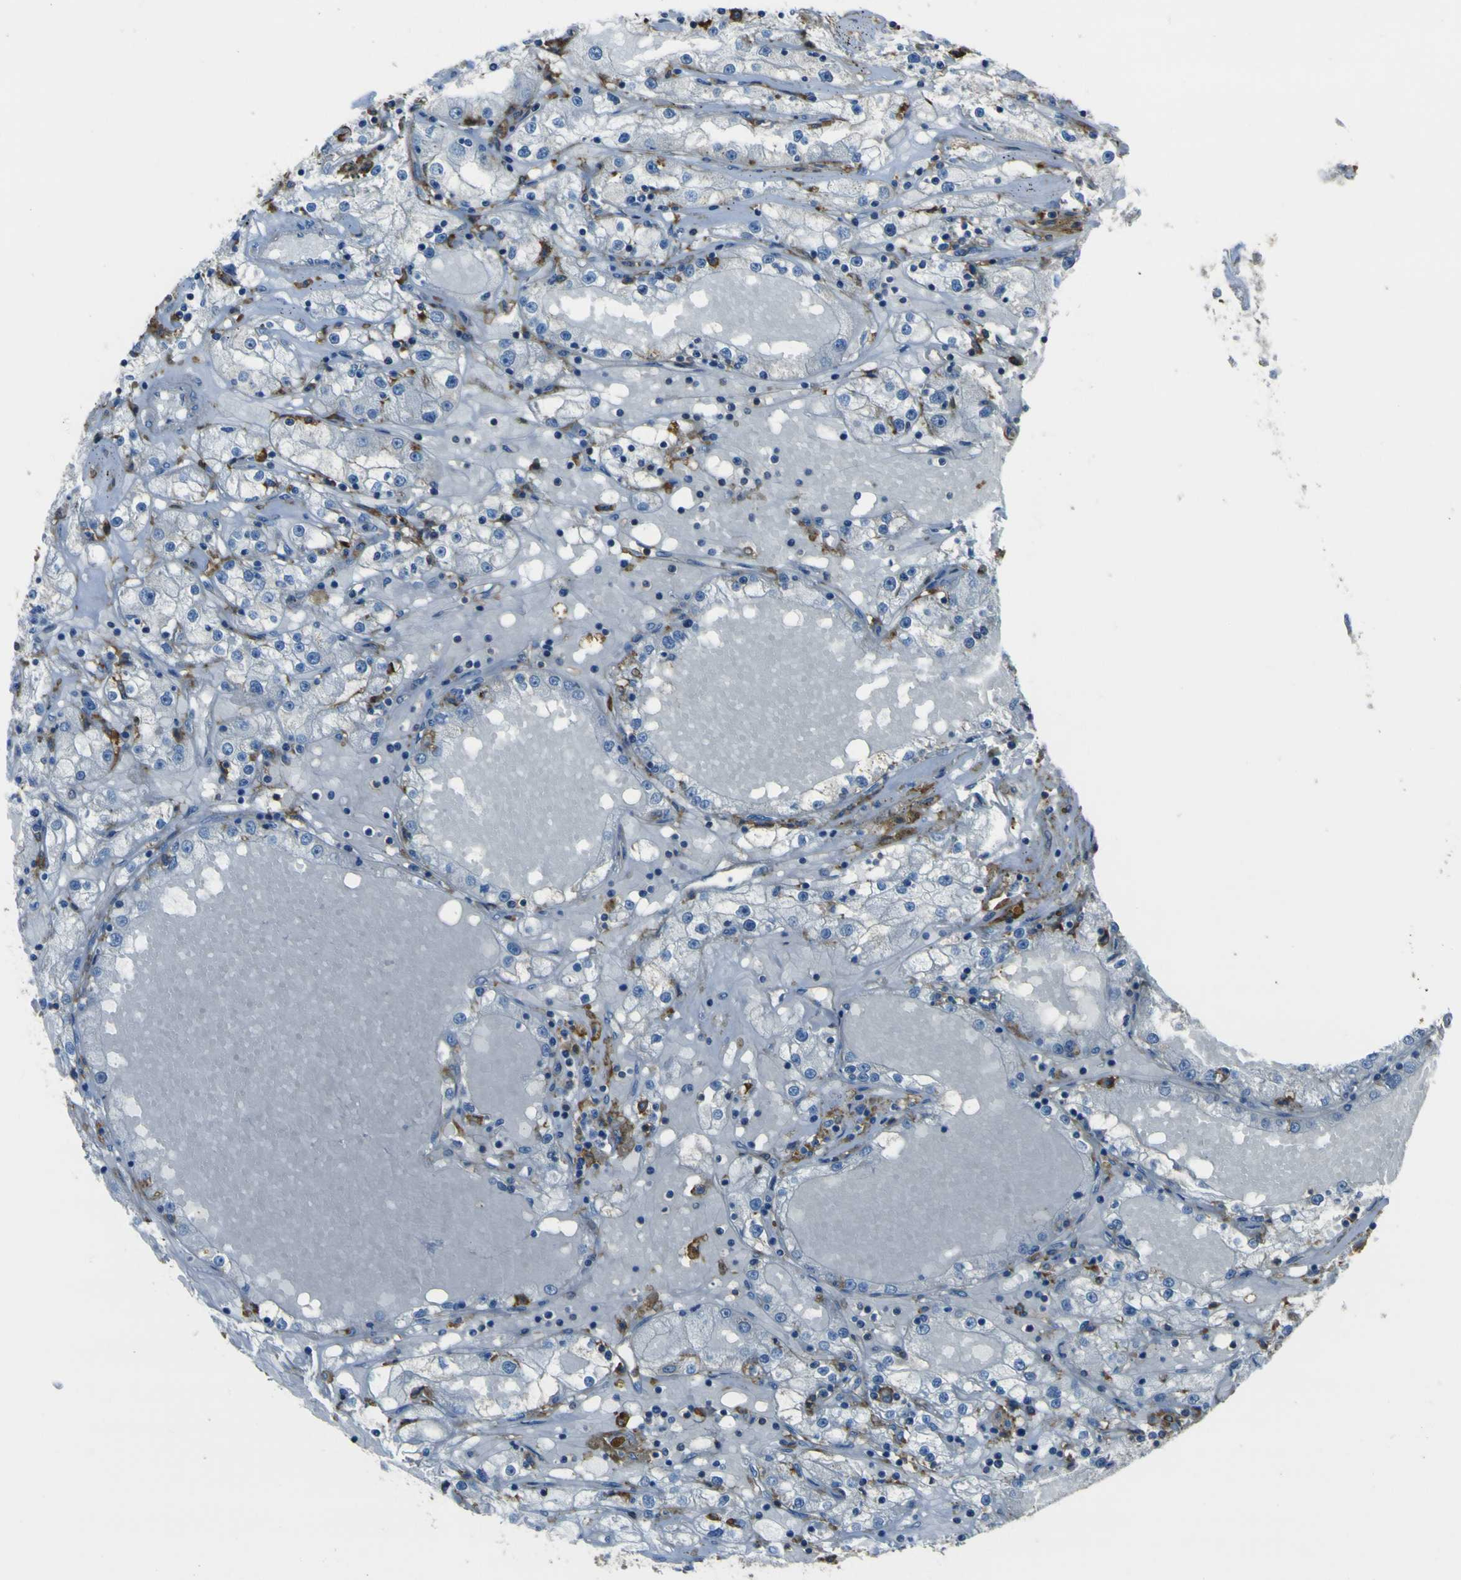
{"staining": {"intensity": "negative", "quantity": "none", "location": "none"}, "tissue": "renal cancer", "cell_type": "Tumor cells", "image_type": "cancer", "snomed": [{"axis": "morphology", "description": "Adenocarcinoma, NOS"}, {"axis": "topography", "description": "Kidney"}], "caption": "A high-resolution micrograph shows IHC staining of renal cancer, which shows no significant staining in tumor cells.", "gene": "LAIR1", "patient": {"sex": "male", "age": 56}}